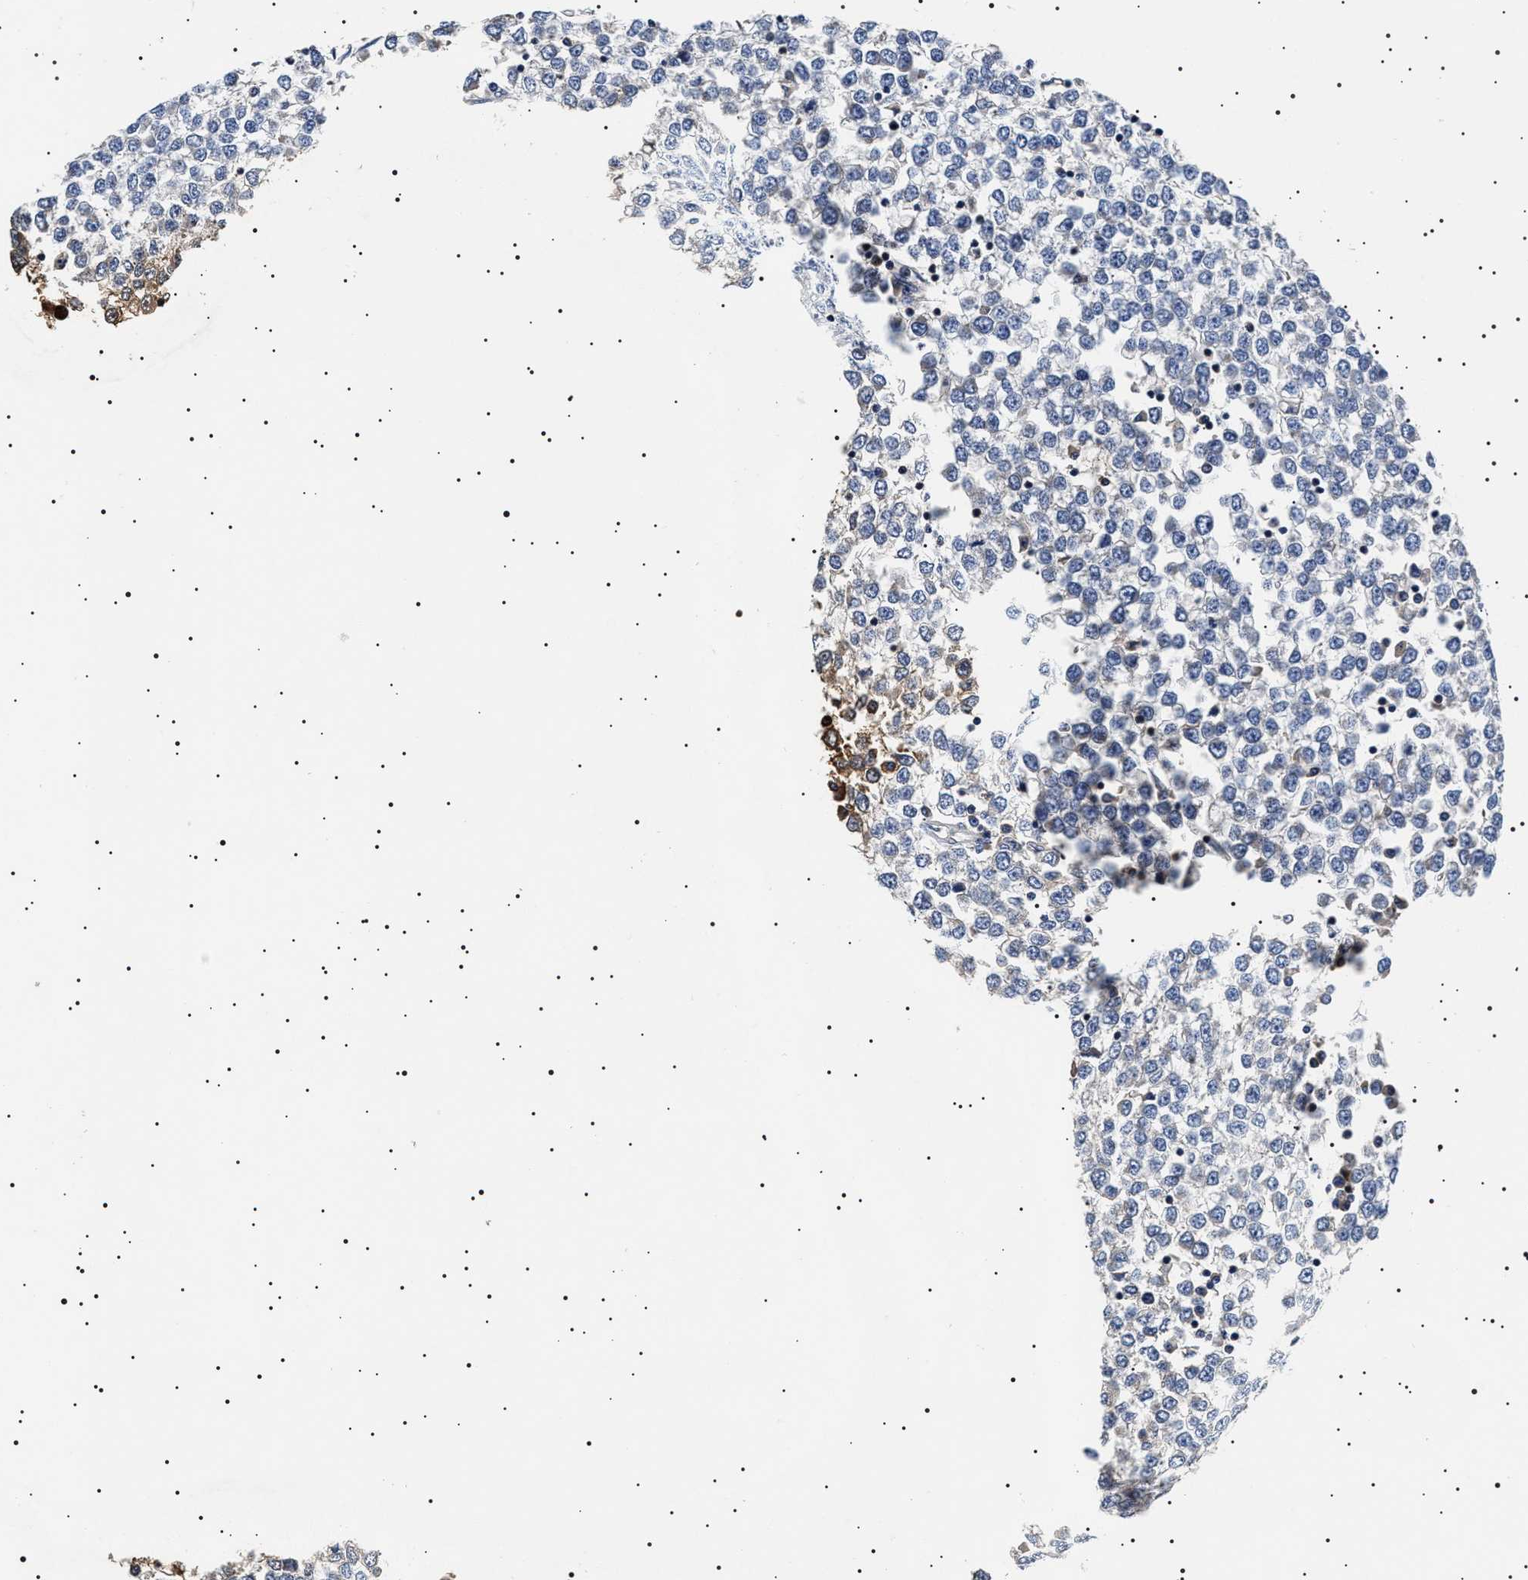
{"staining": {"intensity": "negative", "quantity": "none", "location": "none"}, "tissue": "testis cancer", "cell_type": "Tumor cells", "image_type": "cancer", "snomed": [{"axis": "morphology", "description": "Seminoma, NOS"}, {"axis": "topography", "description": "Testis"}], "caption": "Tumor cells are negative for brown protein staining in testis cancer. Nuclei are stained in blue.", "gene": "SLC4A7", "patient": {"sex": "male", "age": 65}}